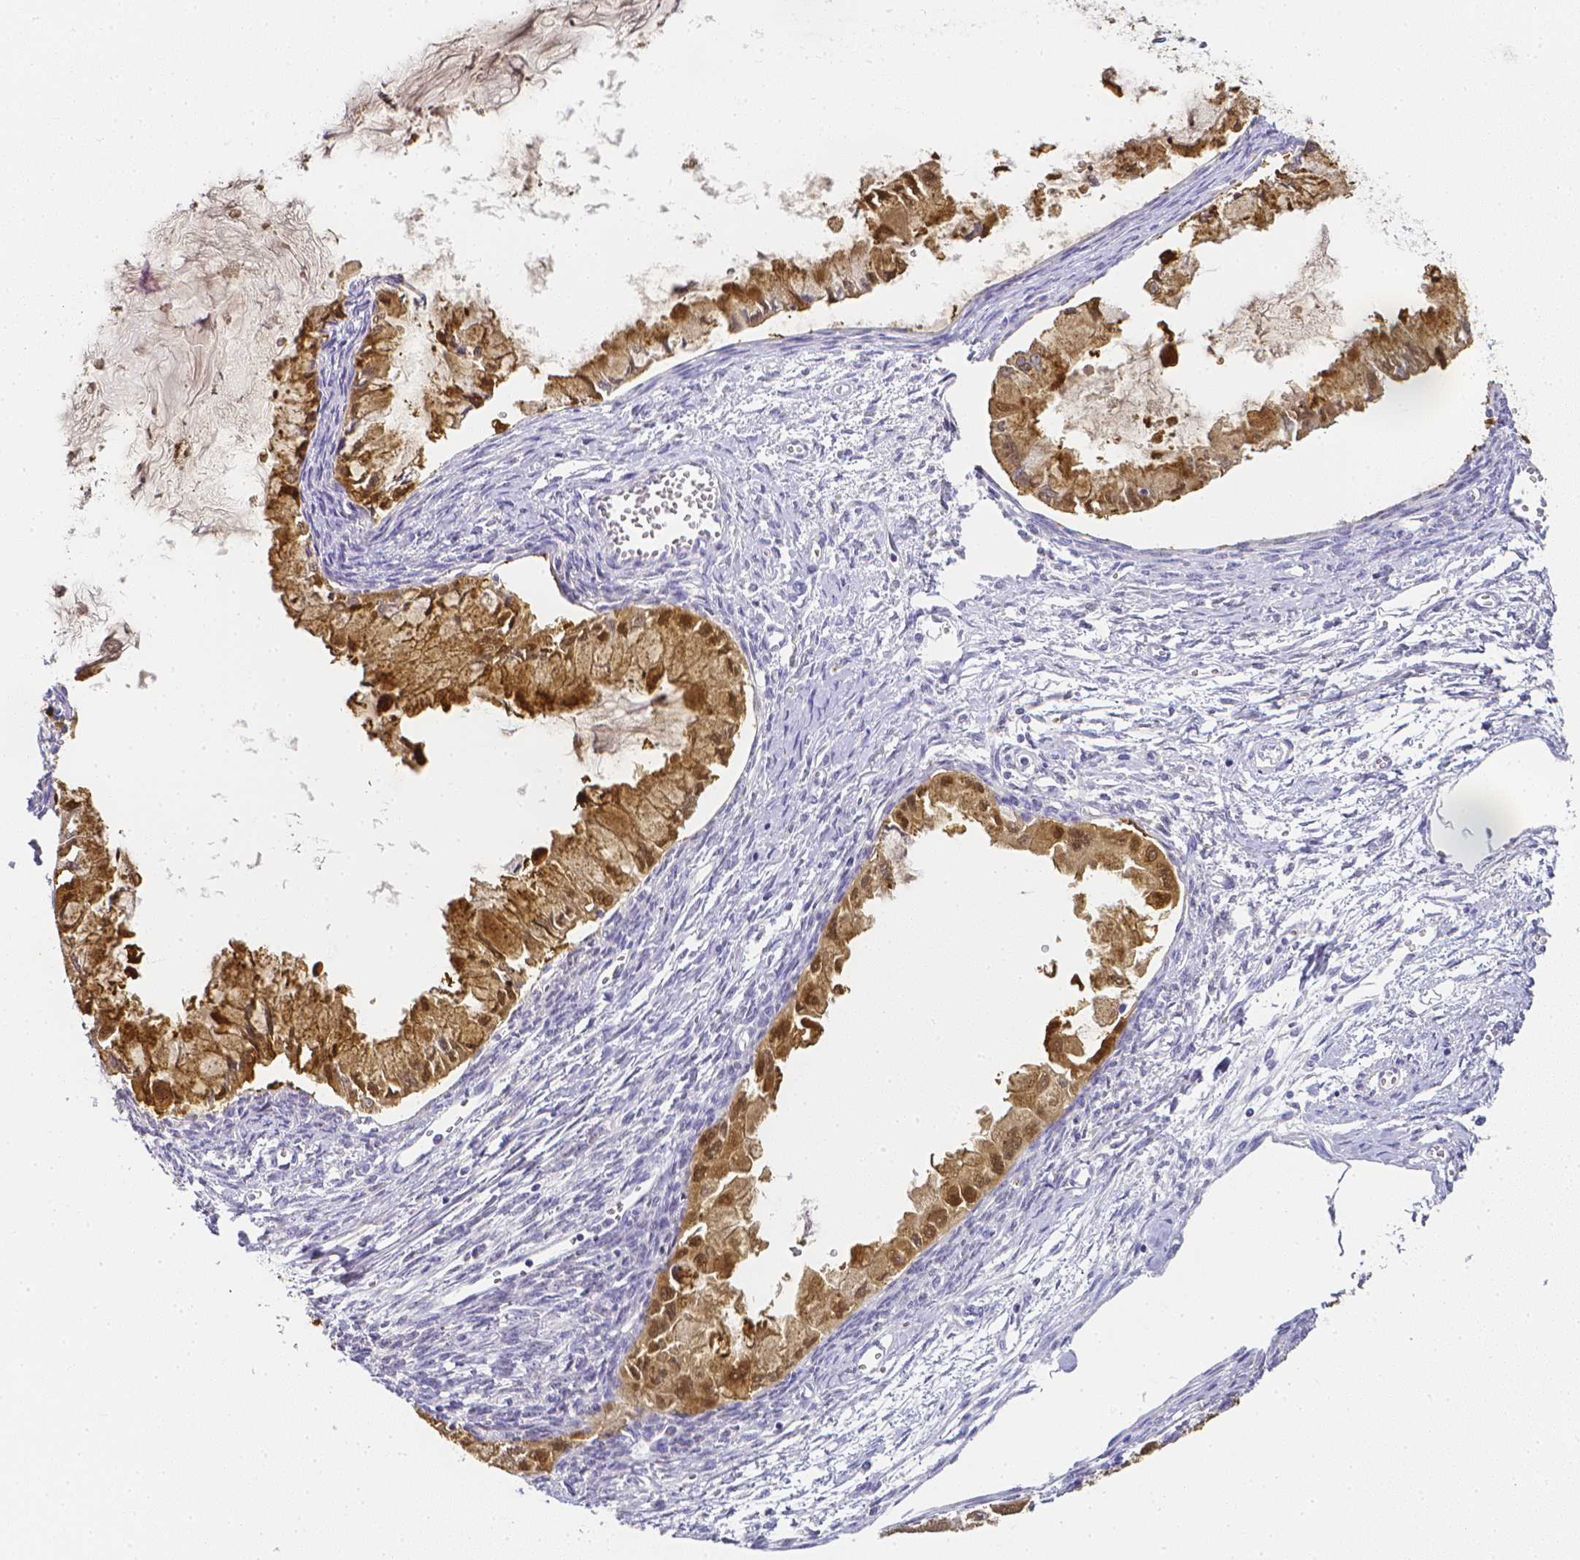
{"staining": {"intensity": "moderate", "quantity": ">75%", "location": "cytoplasmic/membranous,nuclear"}, "tissue": "ovarian cancer", "cell_type": "Tumor cells", "image_type": "cancer", "snomed": [{"axis": "morphology", "description": "Cystadenocarcinoma, mucinous, NOS"}, {"axis": "topography", "description": "Ovary"}], "caption": "The micrograph exhibits immunohistochemical staining of mucinous cystadenocarcinoma (ovarian). There is moderate cytoplasmic/membranous and nuclear positivity is seen in approximately >75% of tumor cells. (Brightfield microscopy of DAB IHC at high magnification).", "gene": "LGALS4", "patient": {"sex": "female", "age": 34}}